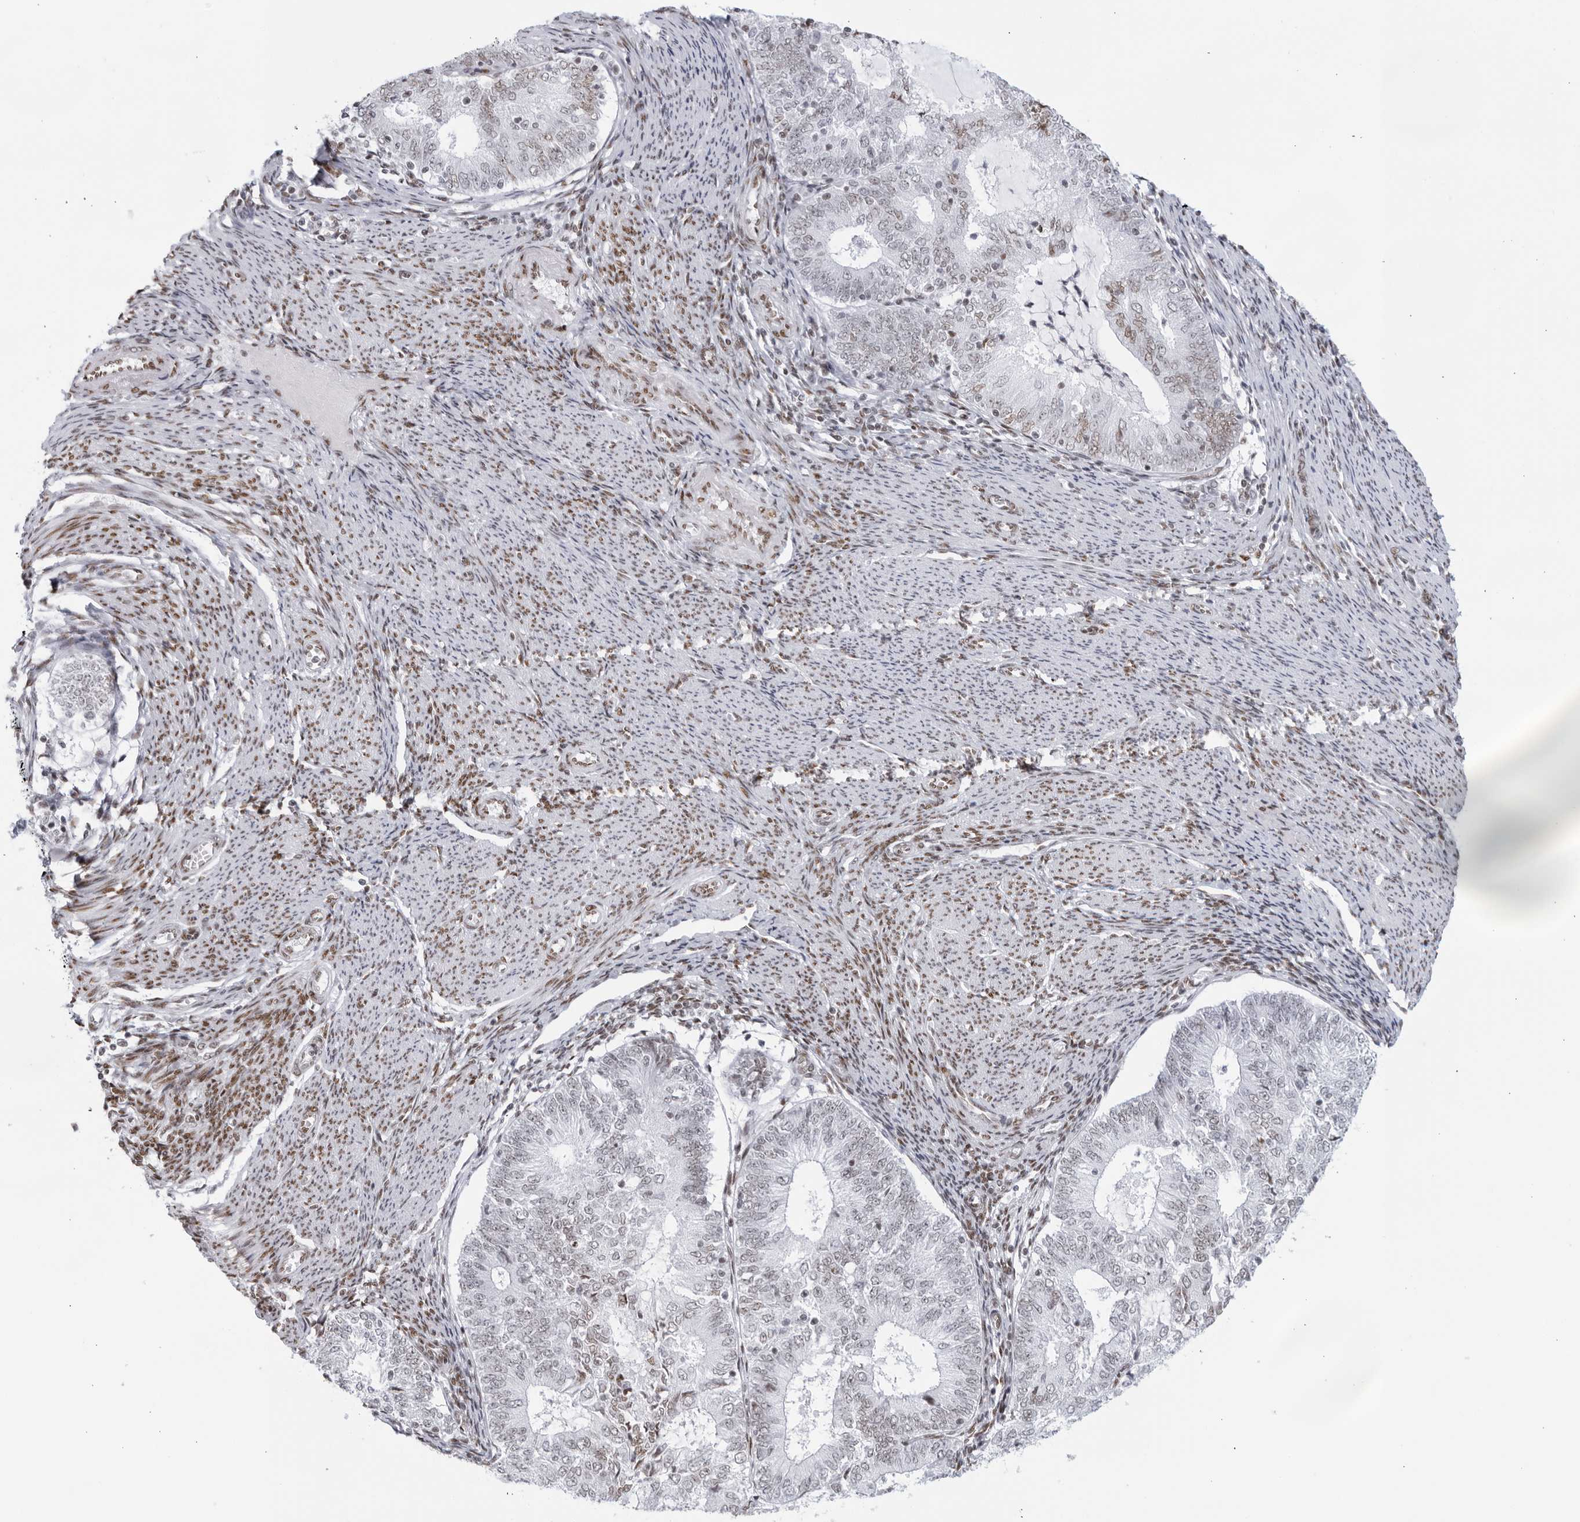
{"staining": {"intensity": "moderate", "quantity": "<25%", "location": "nuclear"}, "tissue": "endometrial cancer", "cell_type": "Tumor cells", "image_type": "cancer", "snomed": [{"axis": "morphology", "description": "Adenocarcinoma, NOS"}, {"axis": "topography", "description": "Endometrium"}], "caption": "The immunohistochemical stain labels moderate nuclear staining in tumor cells of endometrial cancer (adenocarcinoma) tissue.", "gene": "HP1BP3", "patient": {"sex": "female", "age": 57}}